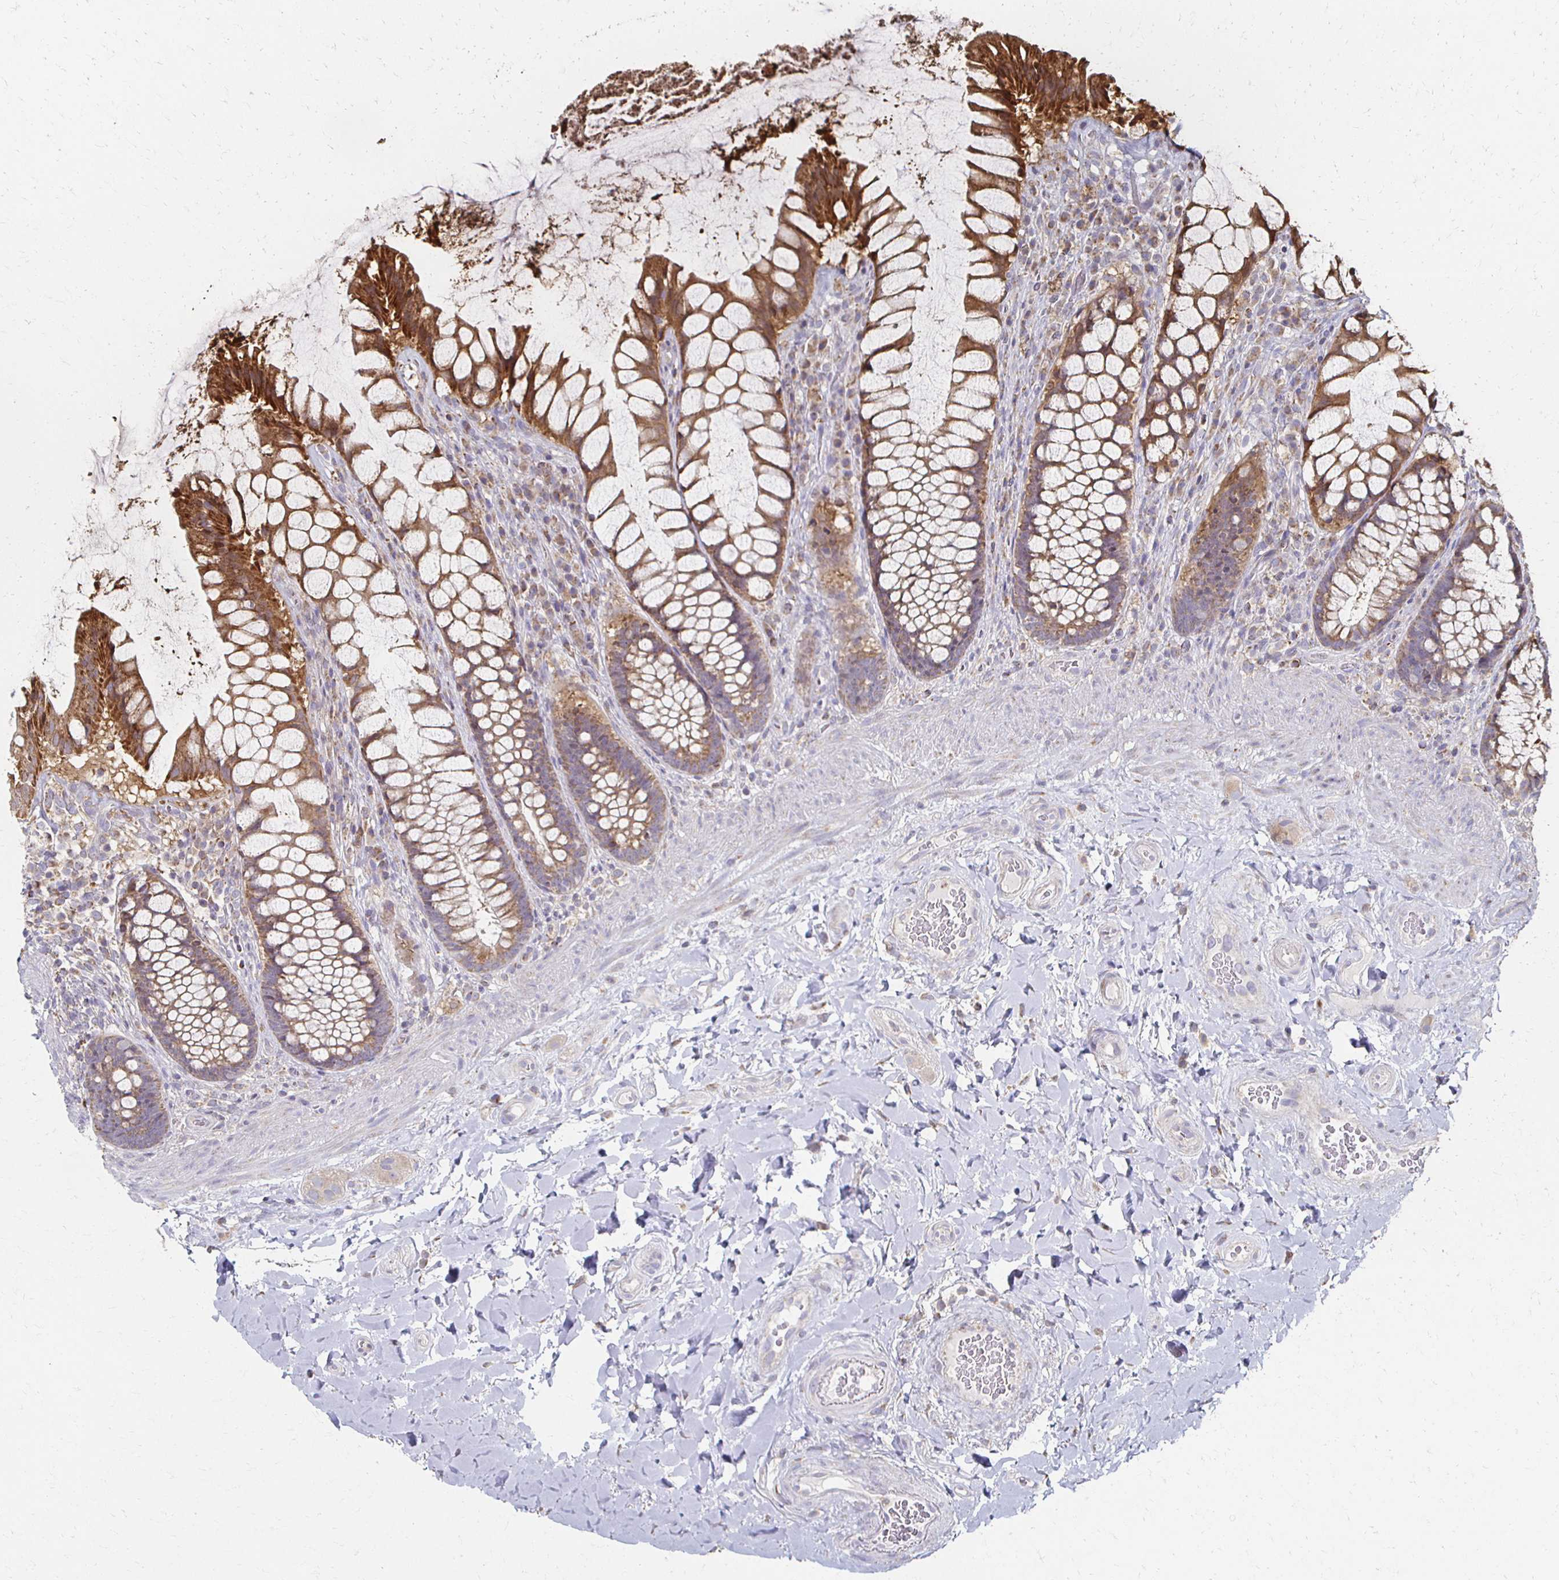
{"staining": {"intensity": "strong", "quantity": ">75%", "location": "cytoplasmic/membranous"}, "tissue": "rectum", "cell_type": "Glandular cells", "image_type": "normal", "snomed": [{"axis": "morphology", "description": "Normal tissue, NOS"}, {"axis": "topography", "description": "Rectum"}], "caption": "Rectum stained with a brown dye reveals strong cytoplasmic/membranous positive staining in approximately >75% of glandular cells.", "gene": "CX3CR1", "patient": {"sex": "female", "age": 58}}